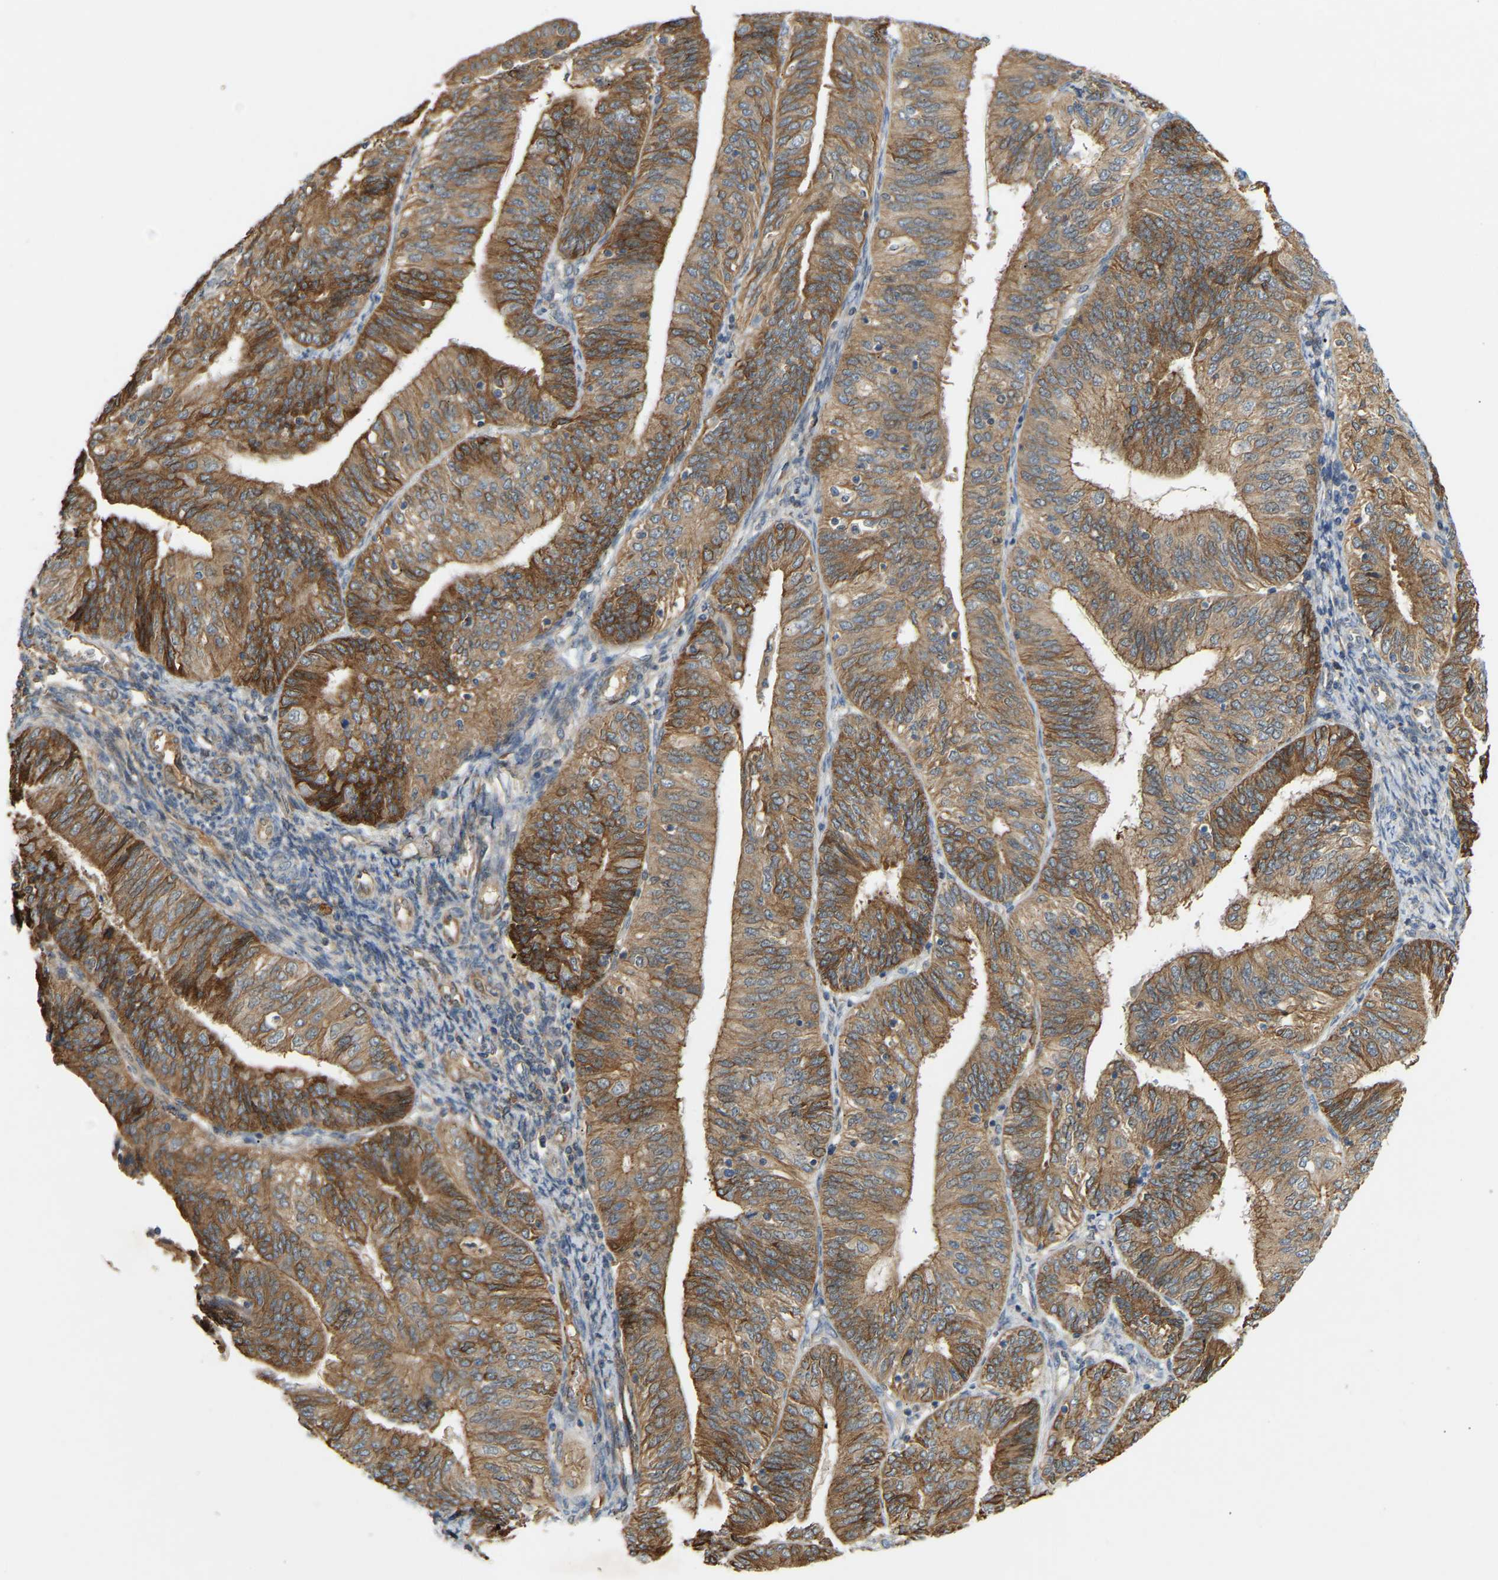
{"staining": {"intensity": "moderate", "quantity": ">75%", "location": "cytoplasmic/membranous"}, "tissue": "endometrial cancer", "cell_type": "Tumor cells", "image_type": "cancer", "snomed": [{"axis": "morphology", "description": "Adenocarcinoma, NOS"}, {"axis": "topography", "description": "Endometrium"}], "caption": "A medium amount of moderate cytoplasmic/membranous staining is present in about >75% of tumor cells in endometrial cancer tissue.", "gene": "PTCD1", "patient": {"sex": "female", "age": 58}}